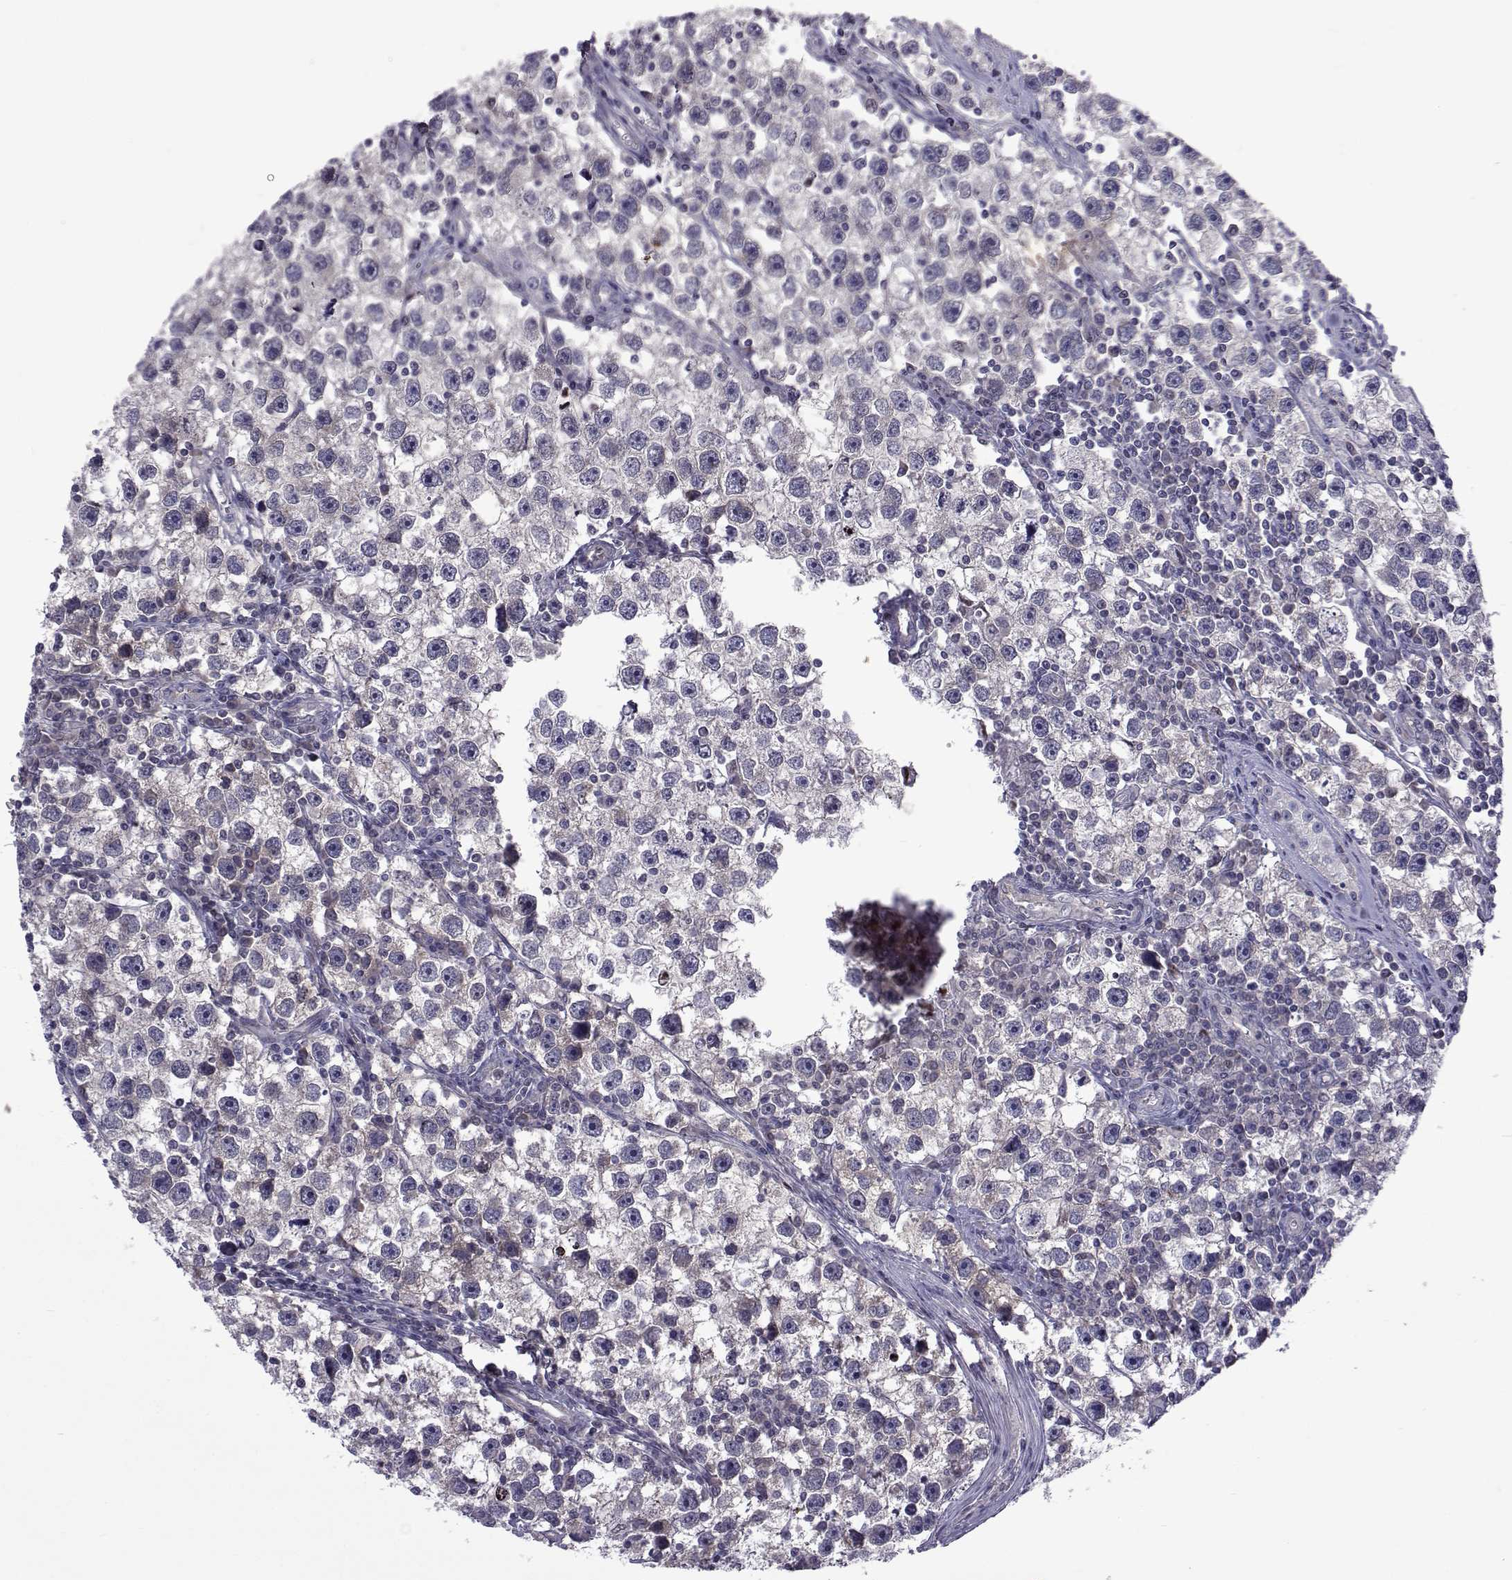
{"staining": {"intensity": "weak", "quantity": "<25%", "location": "cytoplasmic/membranous"}, "tissue": "testis cancer", "cell_type": "Tumor cells", "image_type": "cancer", "snomed": [{"axis": "morphology", "description": "Seminoma, NOS"}, {"axis": "topography", "description": "Testis"}], "caption": "This is a image of immunohistochemistry (IHC) staining of testis cancer, which shows no staining in tumor cells.", "gene": "TCF15", "patient": {"sex": "male", "age": 30}}